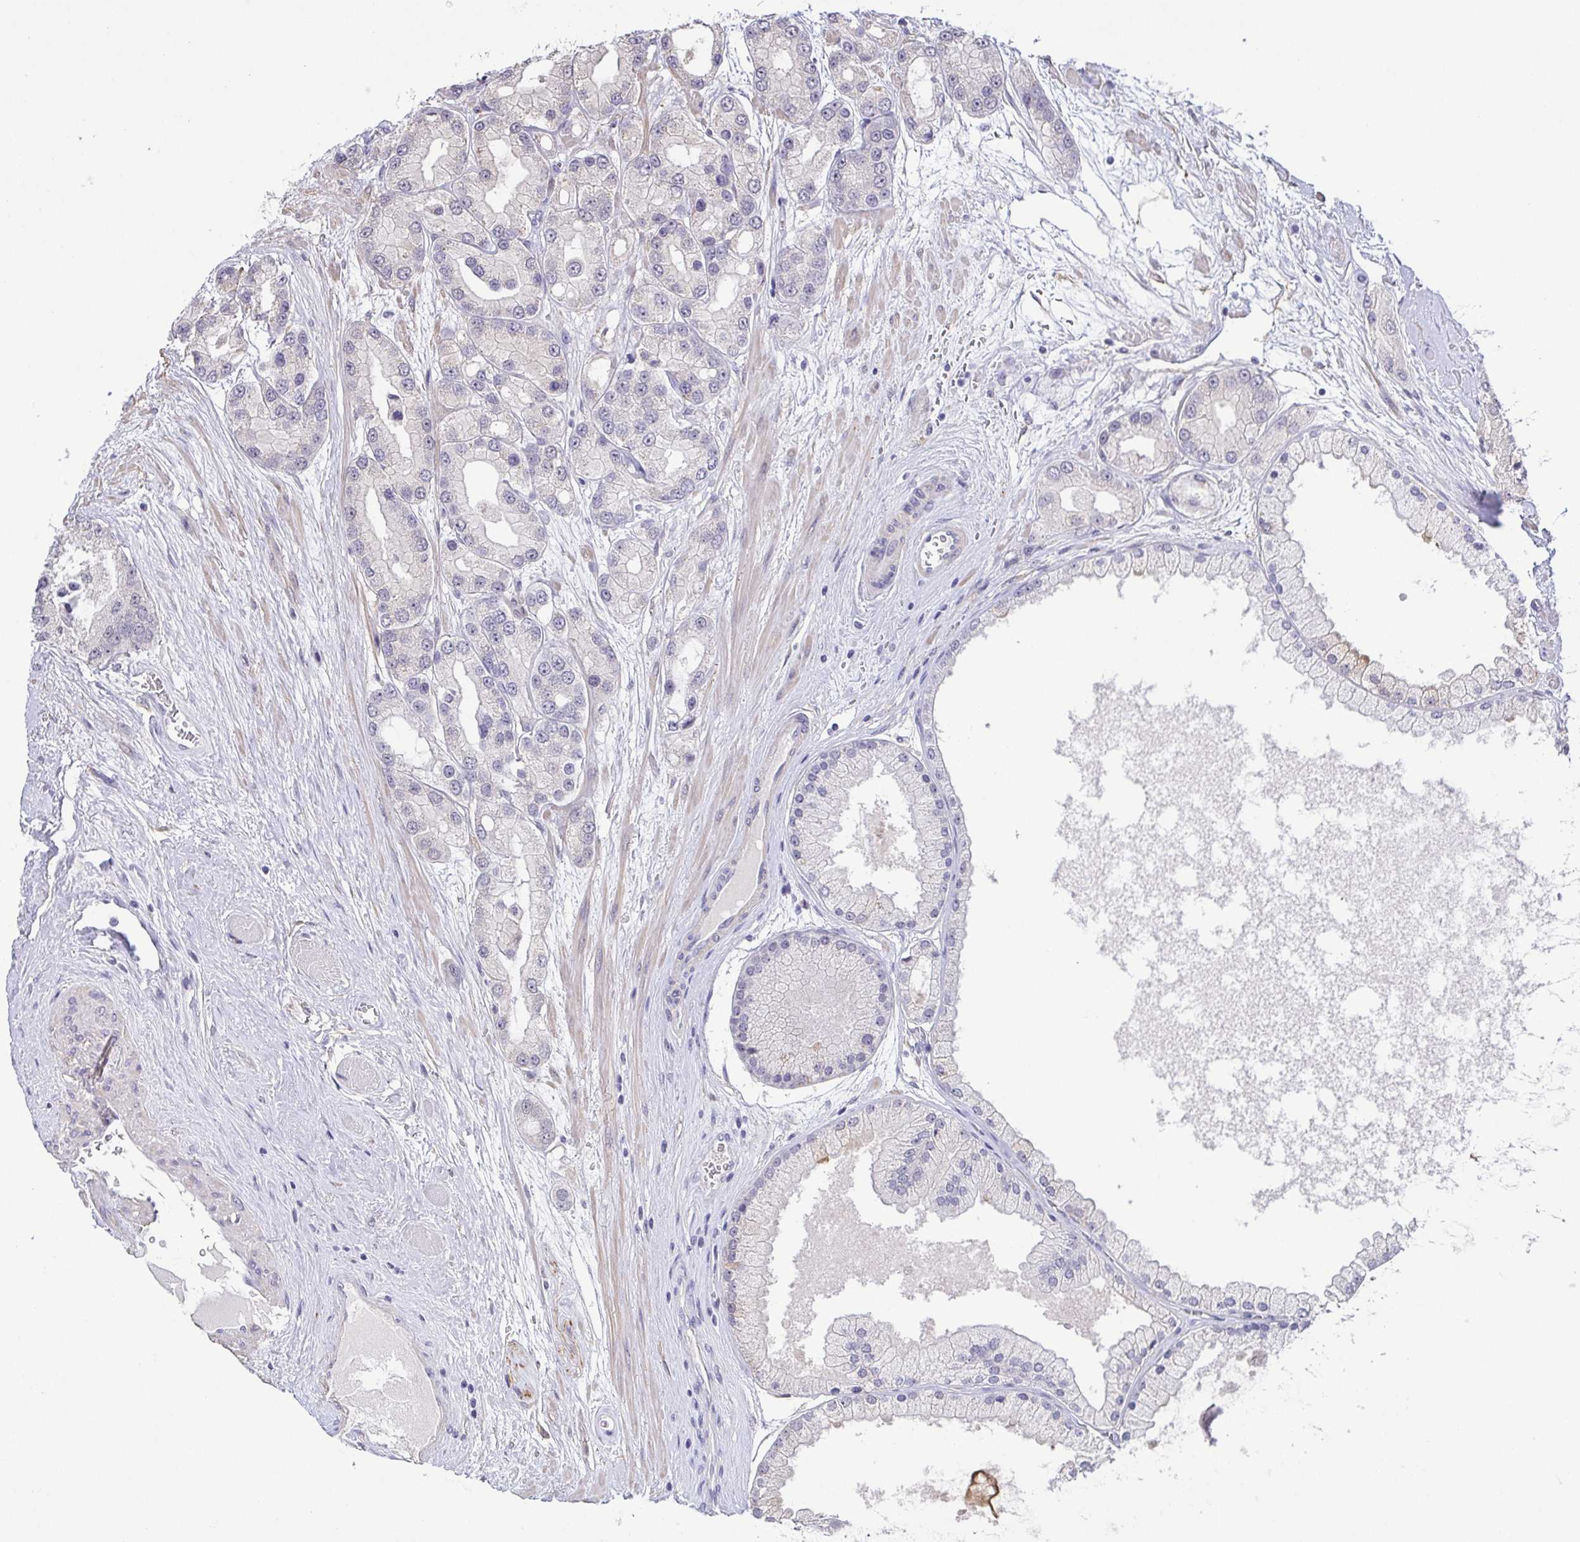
{"staining": {"intensity": "negative", "quantity": "none", "location": "none"}, "tissue": "prostate cancer", "cell_type": "Tumor cells", "image_type": "cancer", "snomed": [{"axis": "morphology", "description": "Adenocarcinoma, High grade"}, {"axis": "topography", "description": "Prostate"}], "caption": "High magnification brightfield microscopy of prostate adenocarcinoma (high-grade) stained with DAB (3,3'-diaminobenzidine) (brown) and counterstained with hematoxylin (blue): tumor cells show no significant positivity.", "gene": "NEFH", "patient": {"sex": "male", "age": 67}}